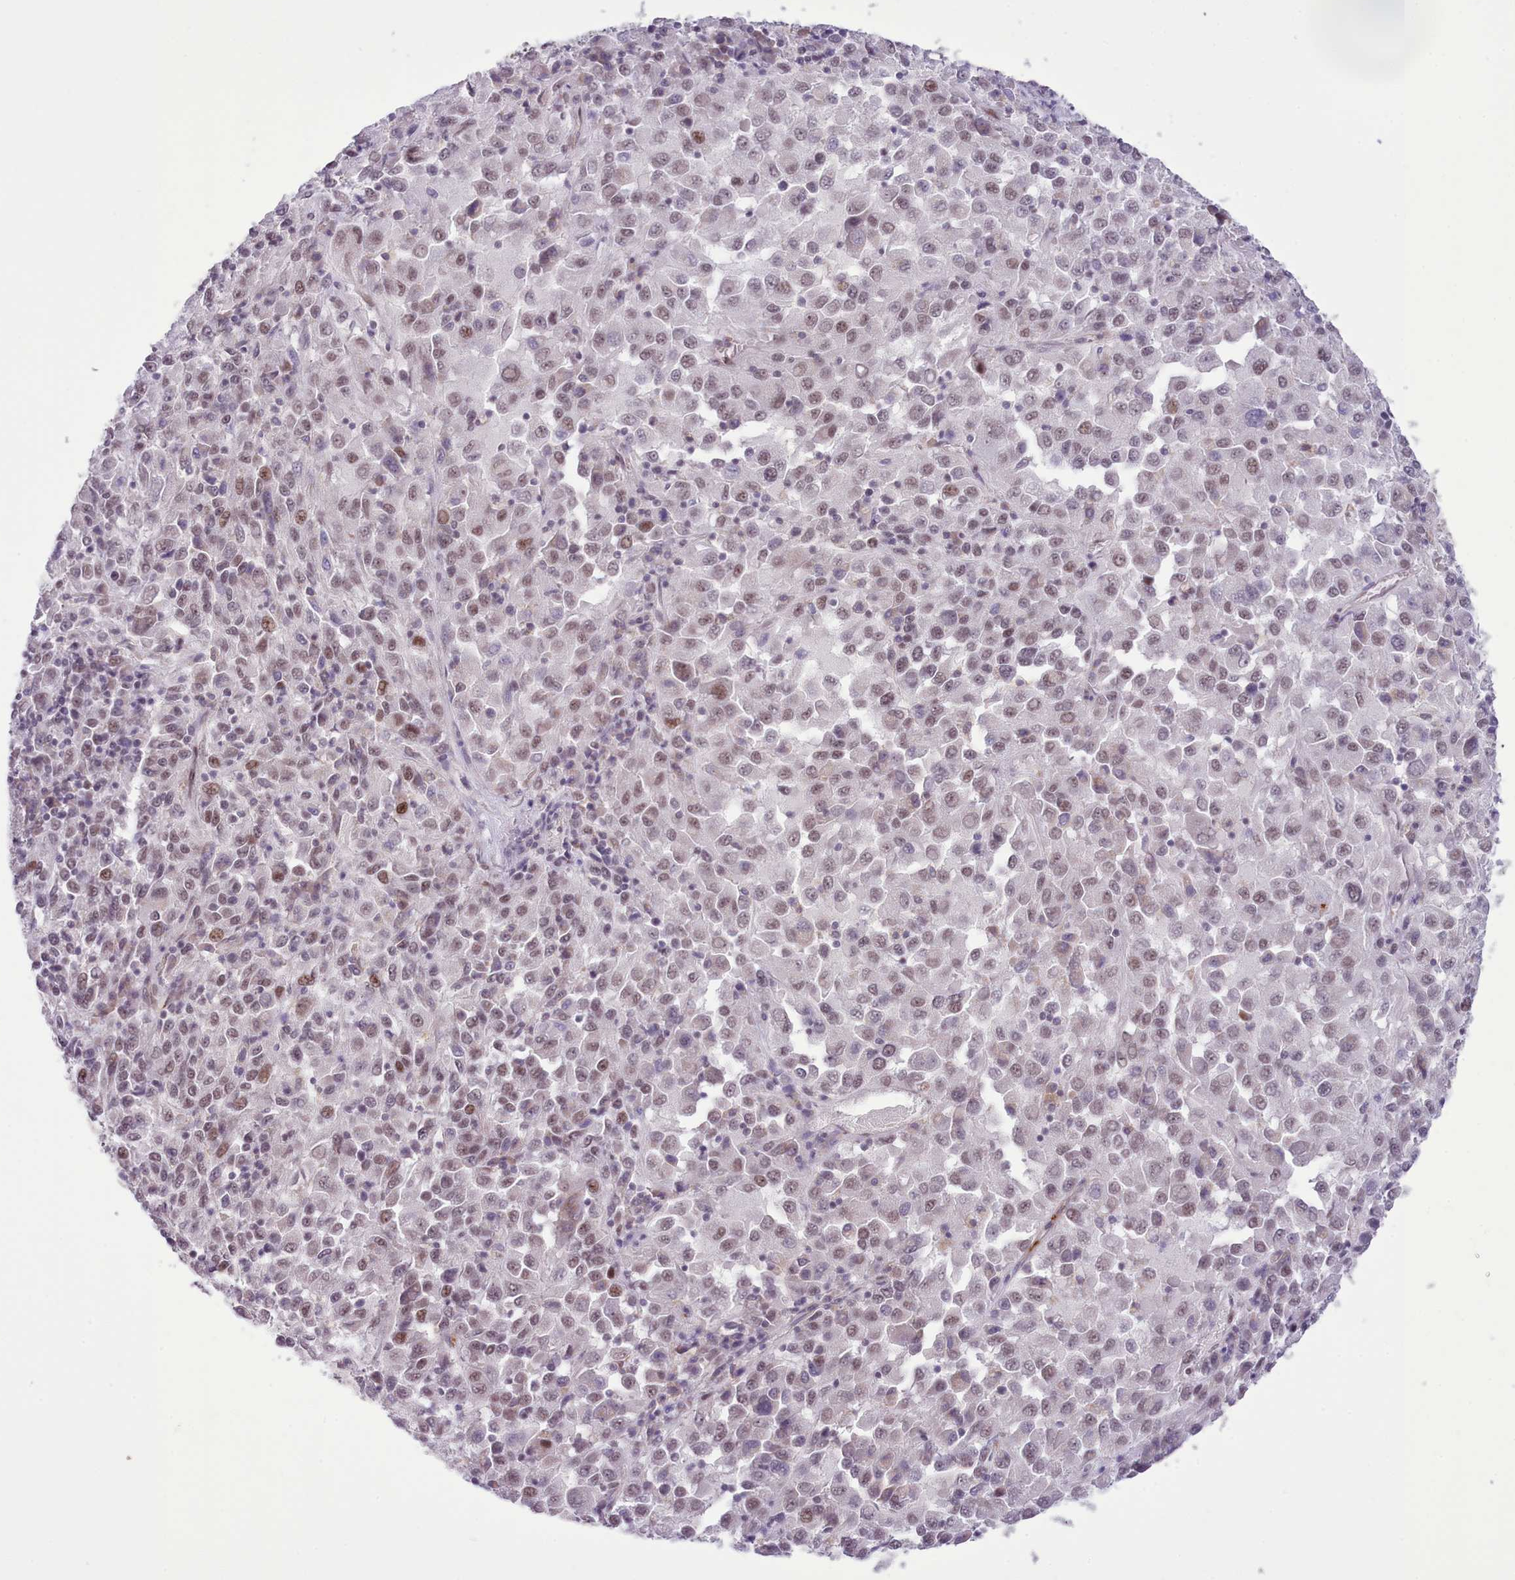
{"staining": {"intensity": "weak", "quantity": "25%-75%", "location": "nuclear"}, "tissue": "melanoma", "cell_type": "Tumor cells", "image_type": "cancer", "snomed": [{"axis": "morphology", "description": "Malignant melanoma, Metastatic site"}, {"axis": "topography", "description": "Lung"}], "caption": "Brown immunohistochemical staining in malignant melanoma (metastatic site) displays weak nuclear positivity in approximately 25%-75% of tumor cells. The staining is performed using DAB (3,3'-diaminobenzidine) brown chromogen to label protein expression. The nuclei are counter-stained blue using hematoxylin.", "gene": "RFX1", "patient": {"sex": "male", "age": 64}}